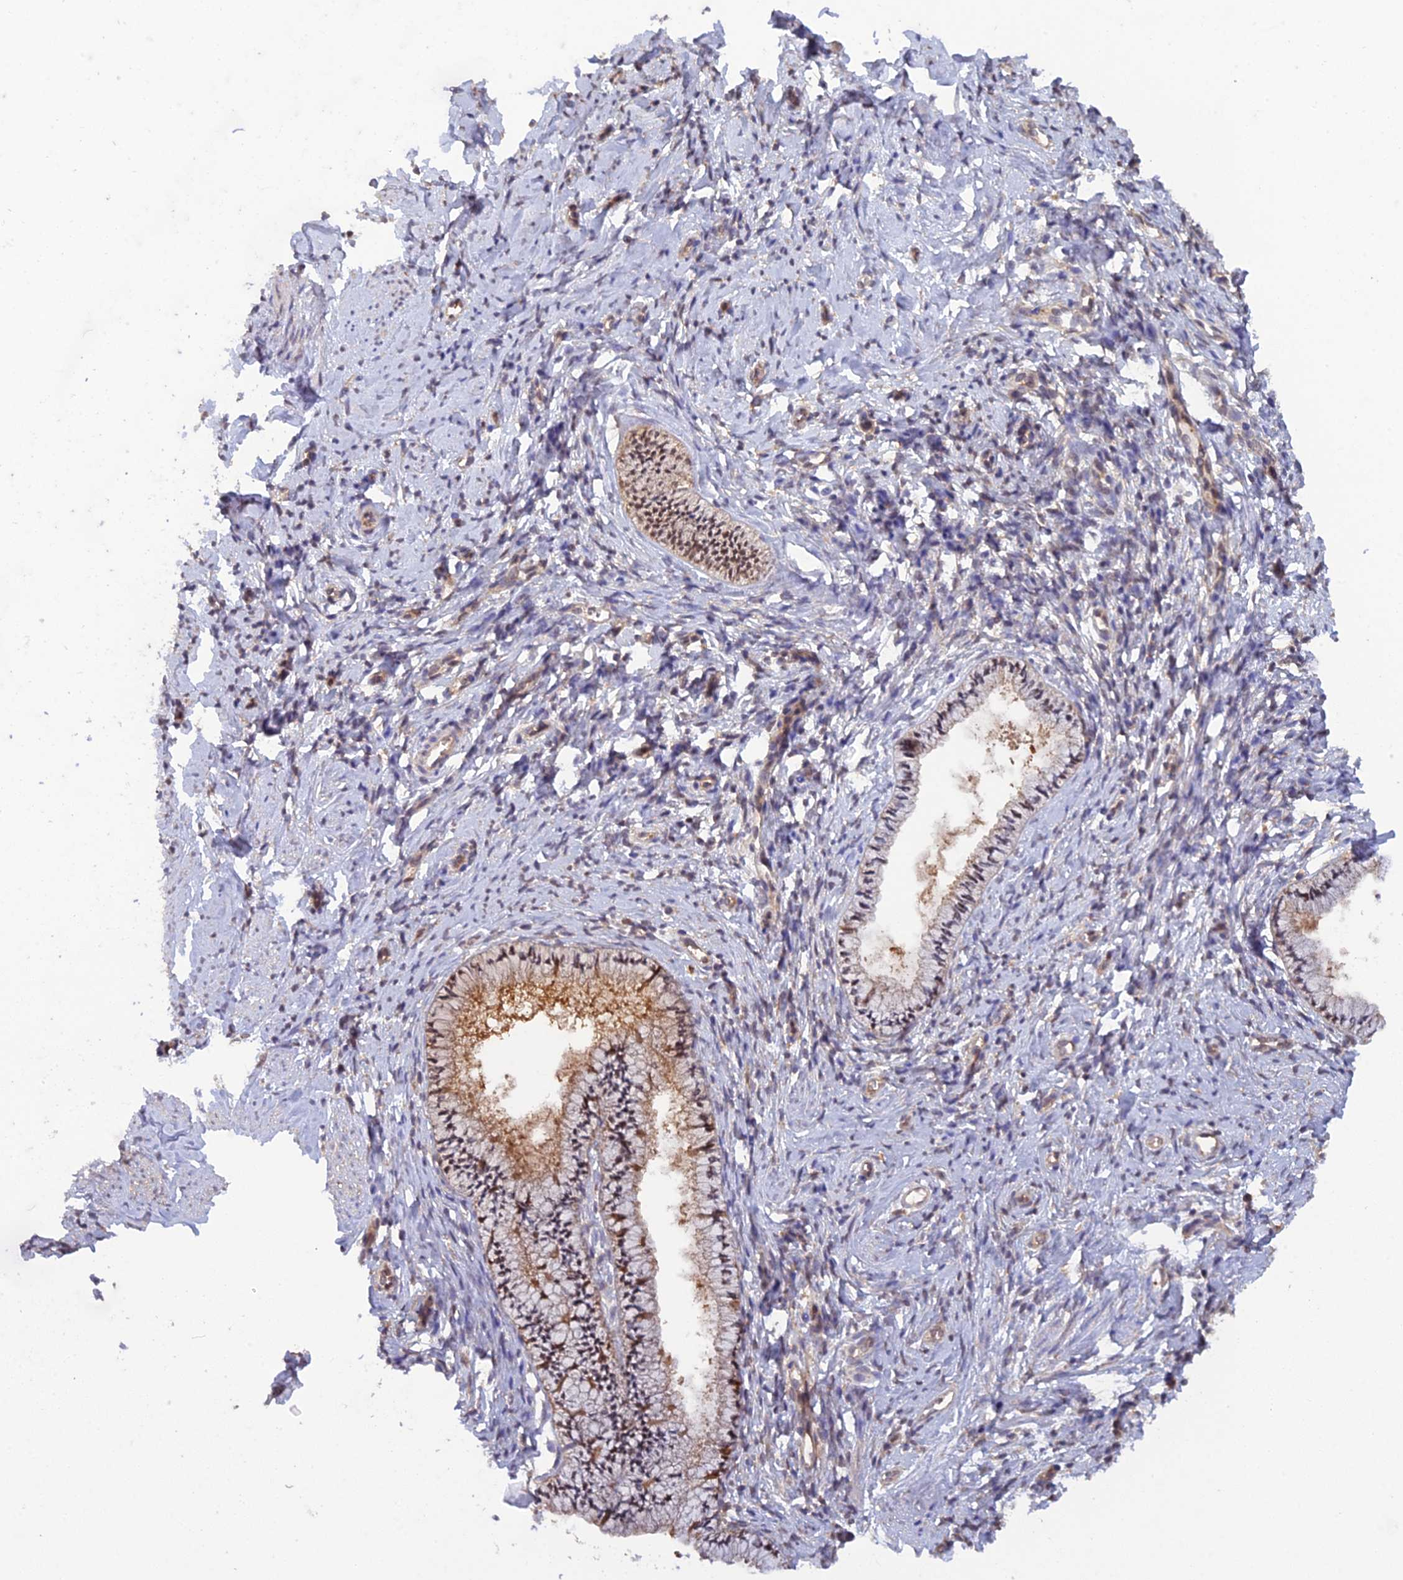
{"staining": {"intensity": "moderate", "quantity": "25%-75%", "location": "cytoplasmic/membranous,nuclear"}, "tissue": "cervix", "cell_type": "Glandular cells", "image_type": "normal", "snomed": [{"axis": "morphology", "description": "Normal tissue, NOS"}, {"axis": "topography", "description": "Cervix"}], "caption": "Brown immunohistochemical staining in benign human cervix demonstrates moderate cytoplasmic/membranous,nuclear positivity in approximately 25%-75% of glandular cells.", "gene": "HINT1", "patient": {"sex": "female", "age": 57}}